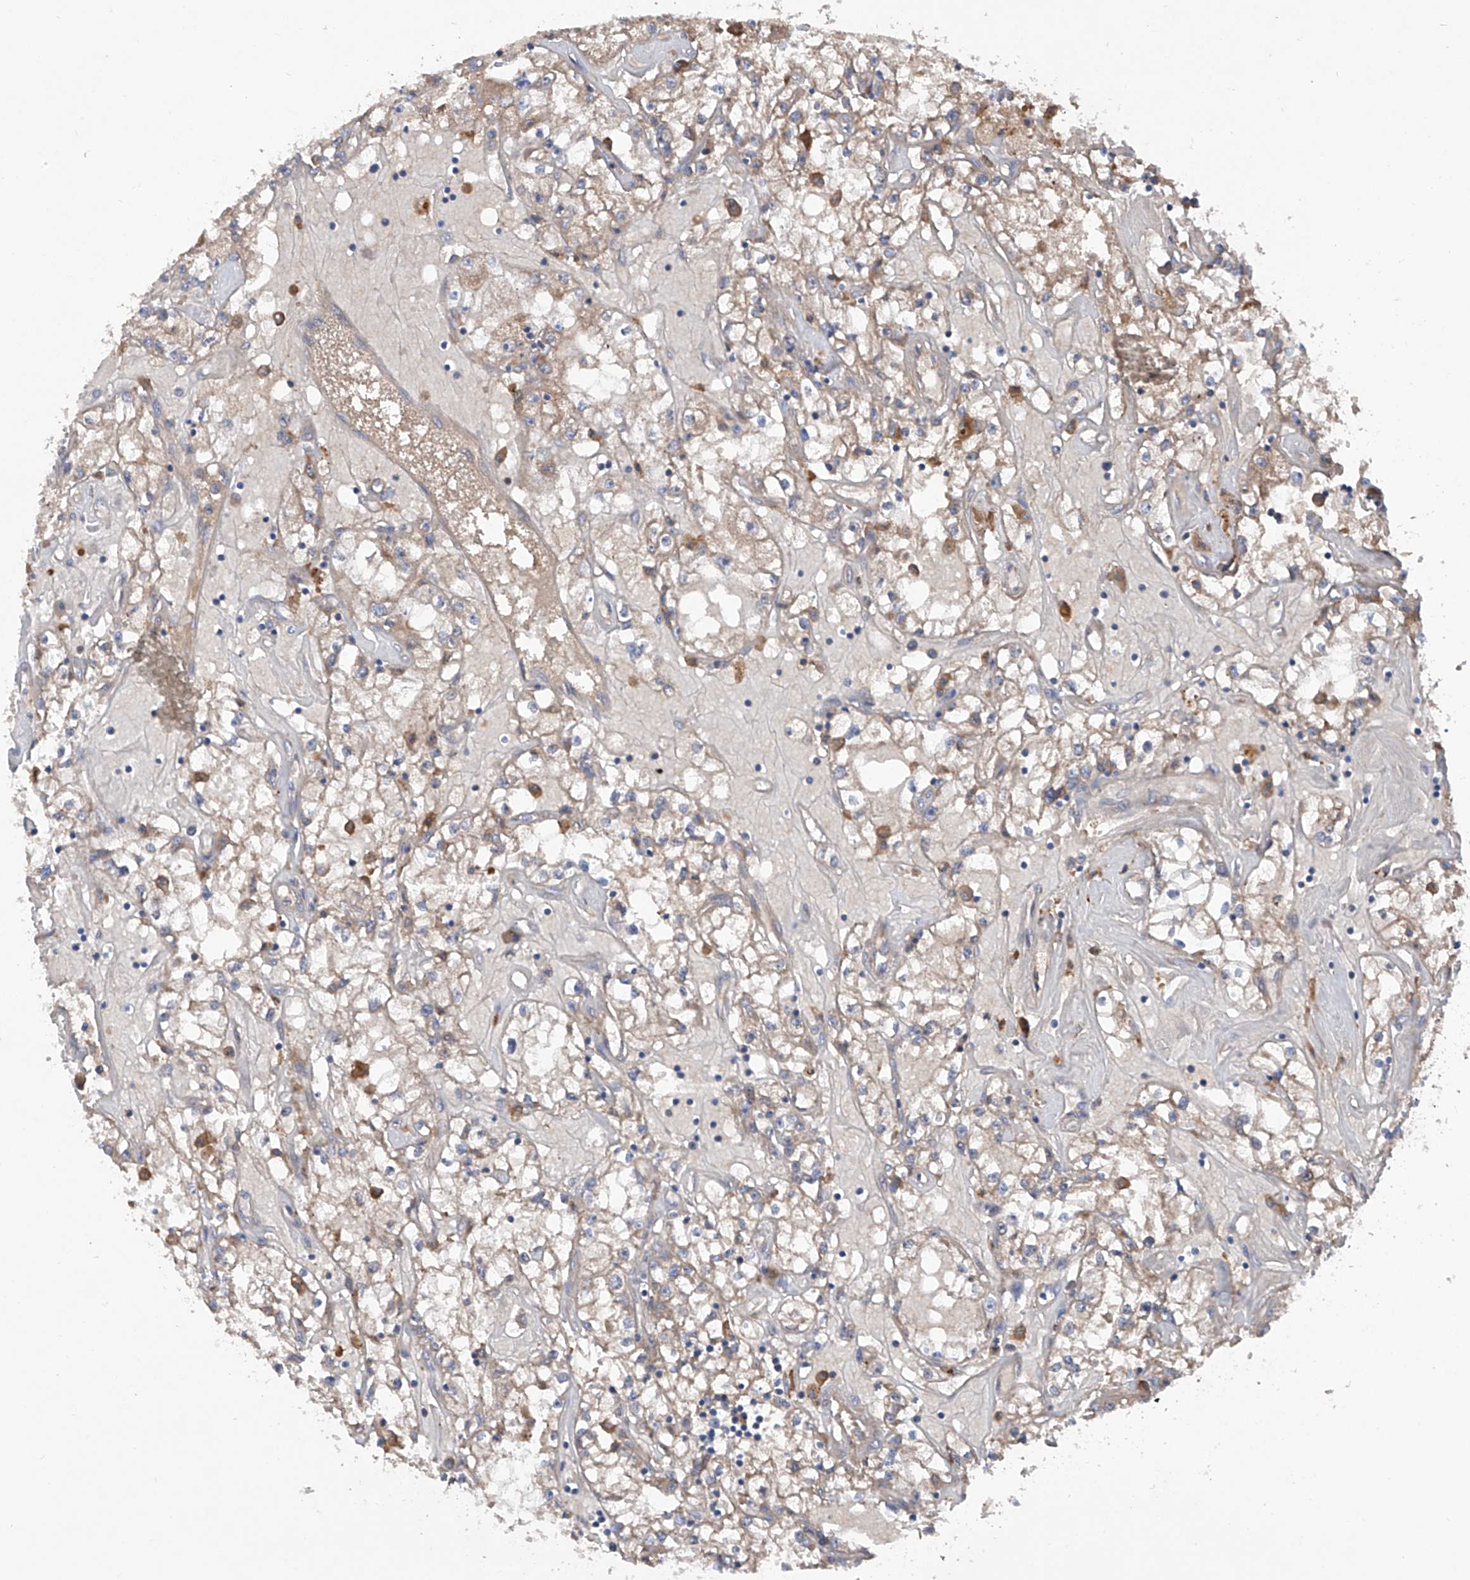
{"staining": {"intensity": "moderate", "quantity": "25%-75%", "location": "cytoplasmic/membranous"}, "tissue": "renal cancer", "cell_type": "Tumor cells", "image_type": "cancer", "snomed": [{"axis": "morphology", "description": "Adenocarcinoma, NOS"}, {"axis": "topography", "description": "Kidney"}], "caption": "The micrograph exhibits a brown stain indicating the presence of a protein in the cytoplasmic/membranous of tumor cells in renal adenocarcinoma.", "gene": "ASCC3", "patient": {"sex": "male", "age": 56}}